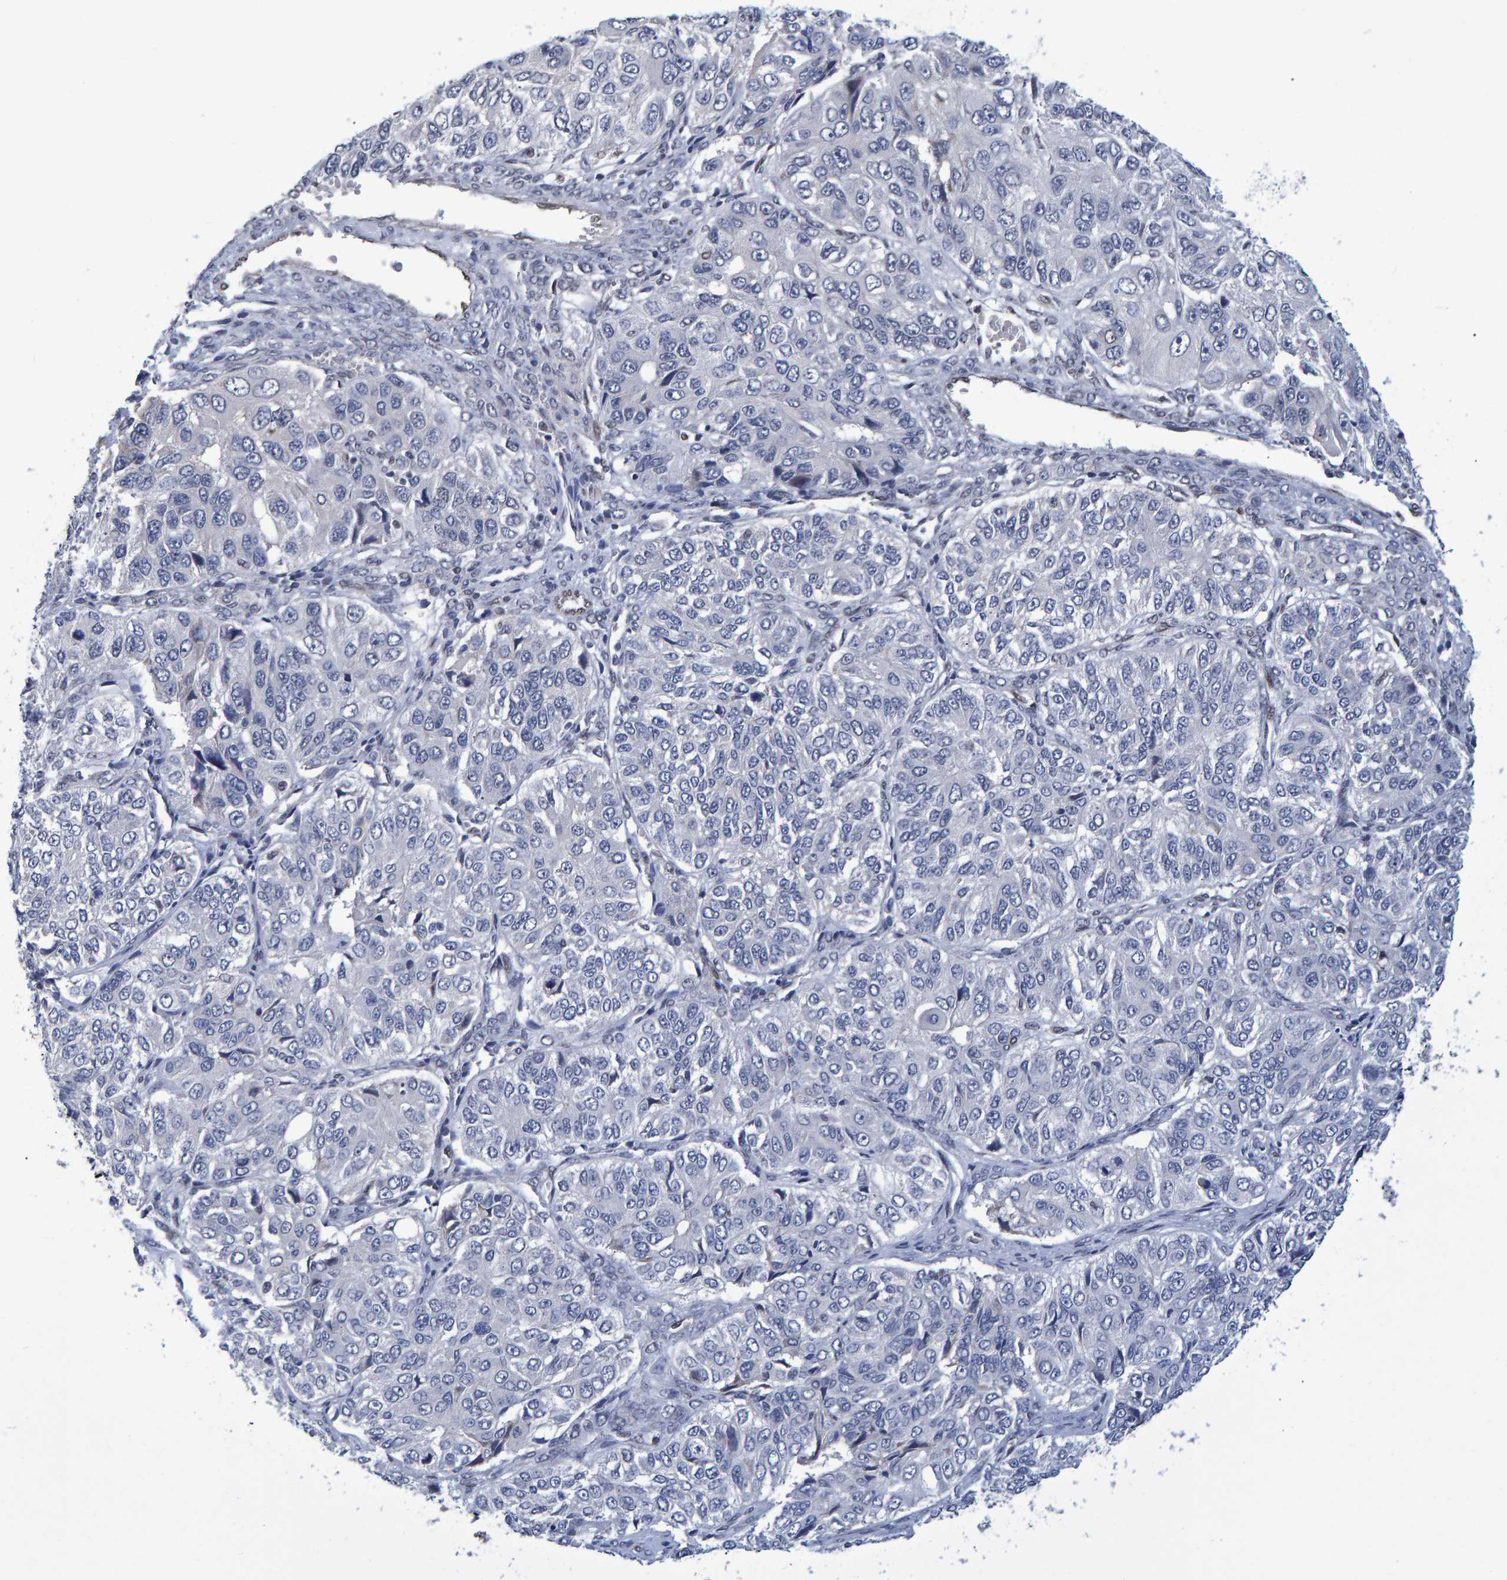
{"staining": {"intensity": "negative", "quantity": "none", "location": "none"}, "tissue": "ovarian cancer", "cell_type": "Tumor cells", "image_type": "cancer", "snomed": [{"axis": "morphology", "description": "Carcinoma, endometroid"}, {"axis": "topography", "description": "Ovary"}], "caption": "High magnification brightfield microscopy of ovarian endometroid carcinoma stained with DAB (brown) and counterstained with hematoxylin (blue): tumor cells show no significant expression.", "gene": "QKI", "patient": {"sex": "female", "age": 51}}